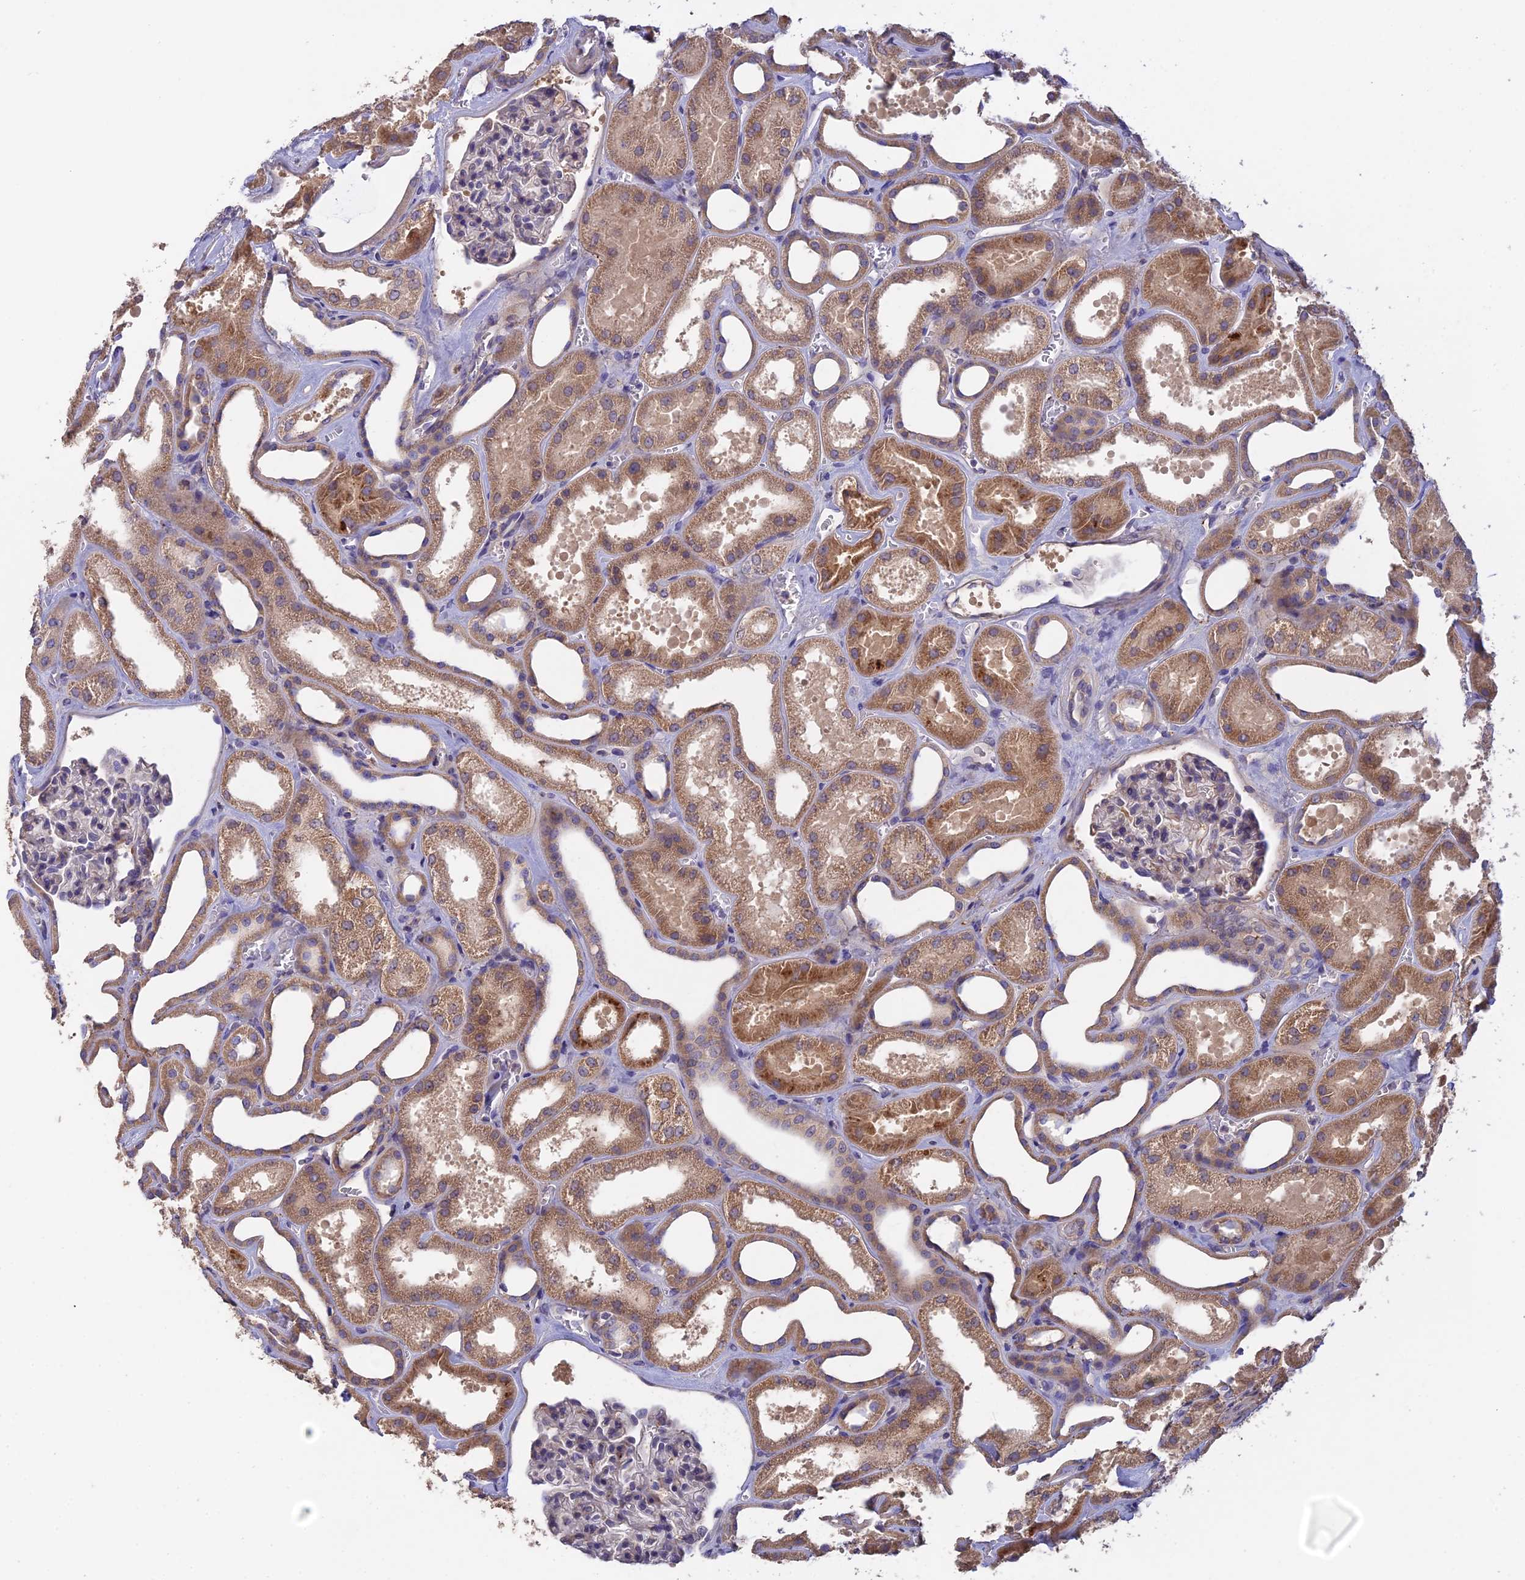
{"staining": {"intensity": "negative", "quantity": "none", "location": "none"}, "tissue": "kidney", "cell_type": "Cells in glomeruli", "image_type": "normal", "snomed": [{"axis": "morphology", "description": "Normal tissue, NOS"}, {"axis": "morphology", "description": "Adenocarcinoma, NOS"}, {"axis": "topography", "description": "Kidney"}], "caption": "A histopathology image of kidney stained for a protein demonstrates no brown staining in cells in glomeruli. (DAB (3,3'-diaminobenzidine) immunohistochemistry (IHC), high magnification).", "gene": "SLC39A13", "patient": {"sex": "female", "age": 68}}